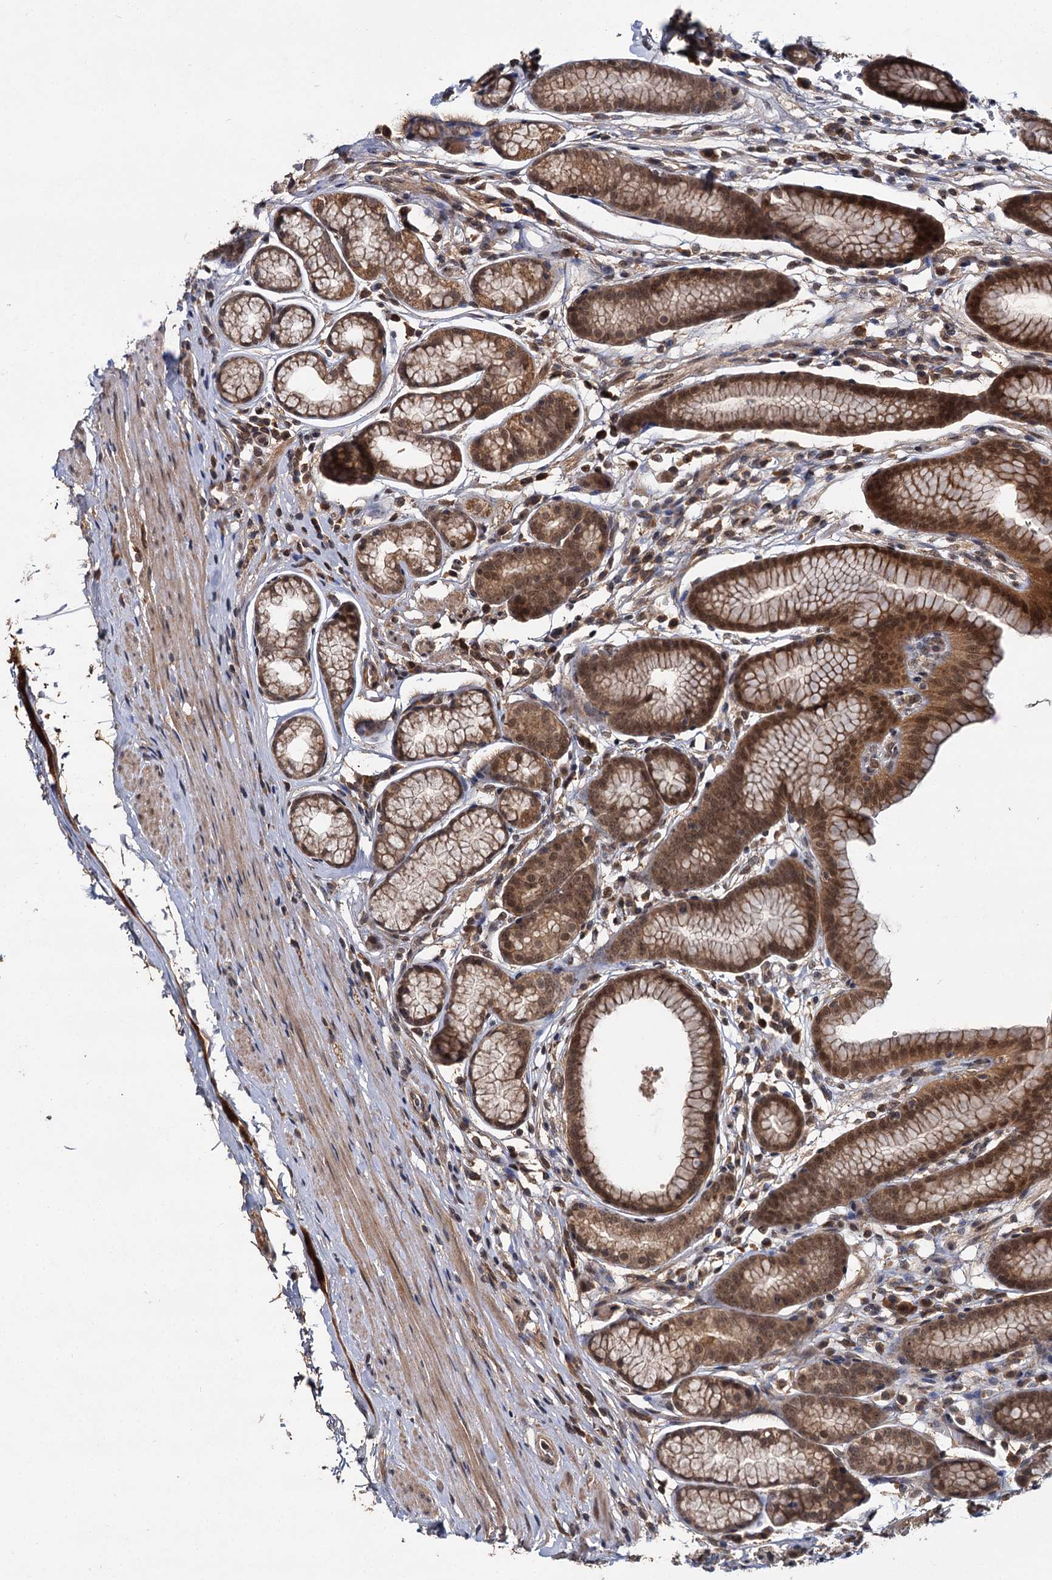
{"staining": {"intensity": "moderate", "quantity": ">75%", "location": "cytoplasmic/membranous,nuclear"}, "tissue": "stomach", "cell_type": "Glandular cells", "image_type": "normal", "snomed": [{"axis": "morphology", "description": "Normal tissue, NOS"}, {"axis": "topography", "description": "Stomach"}], "caption": "IHC of benign human stomach shows medium levels of moderate cytoplasmic/membranous,nuclear positivity in about >75% of glandular cells.", "gene": "MBD6", "patient": {"sex": "male", "age": 42}}